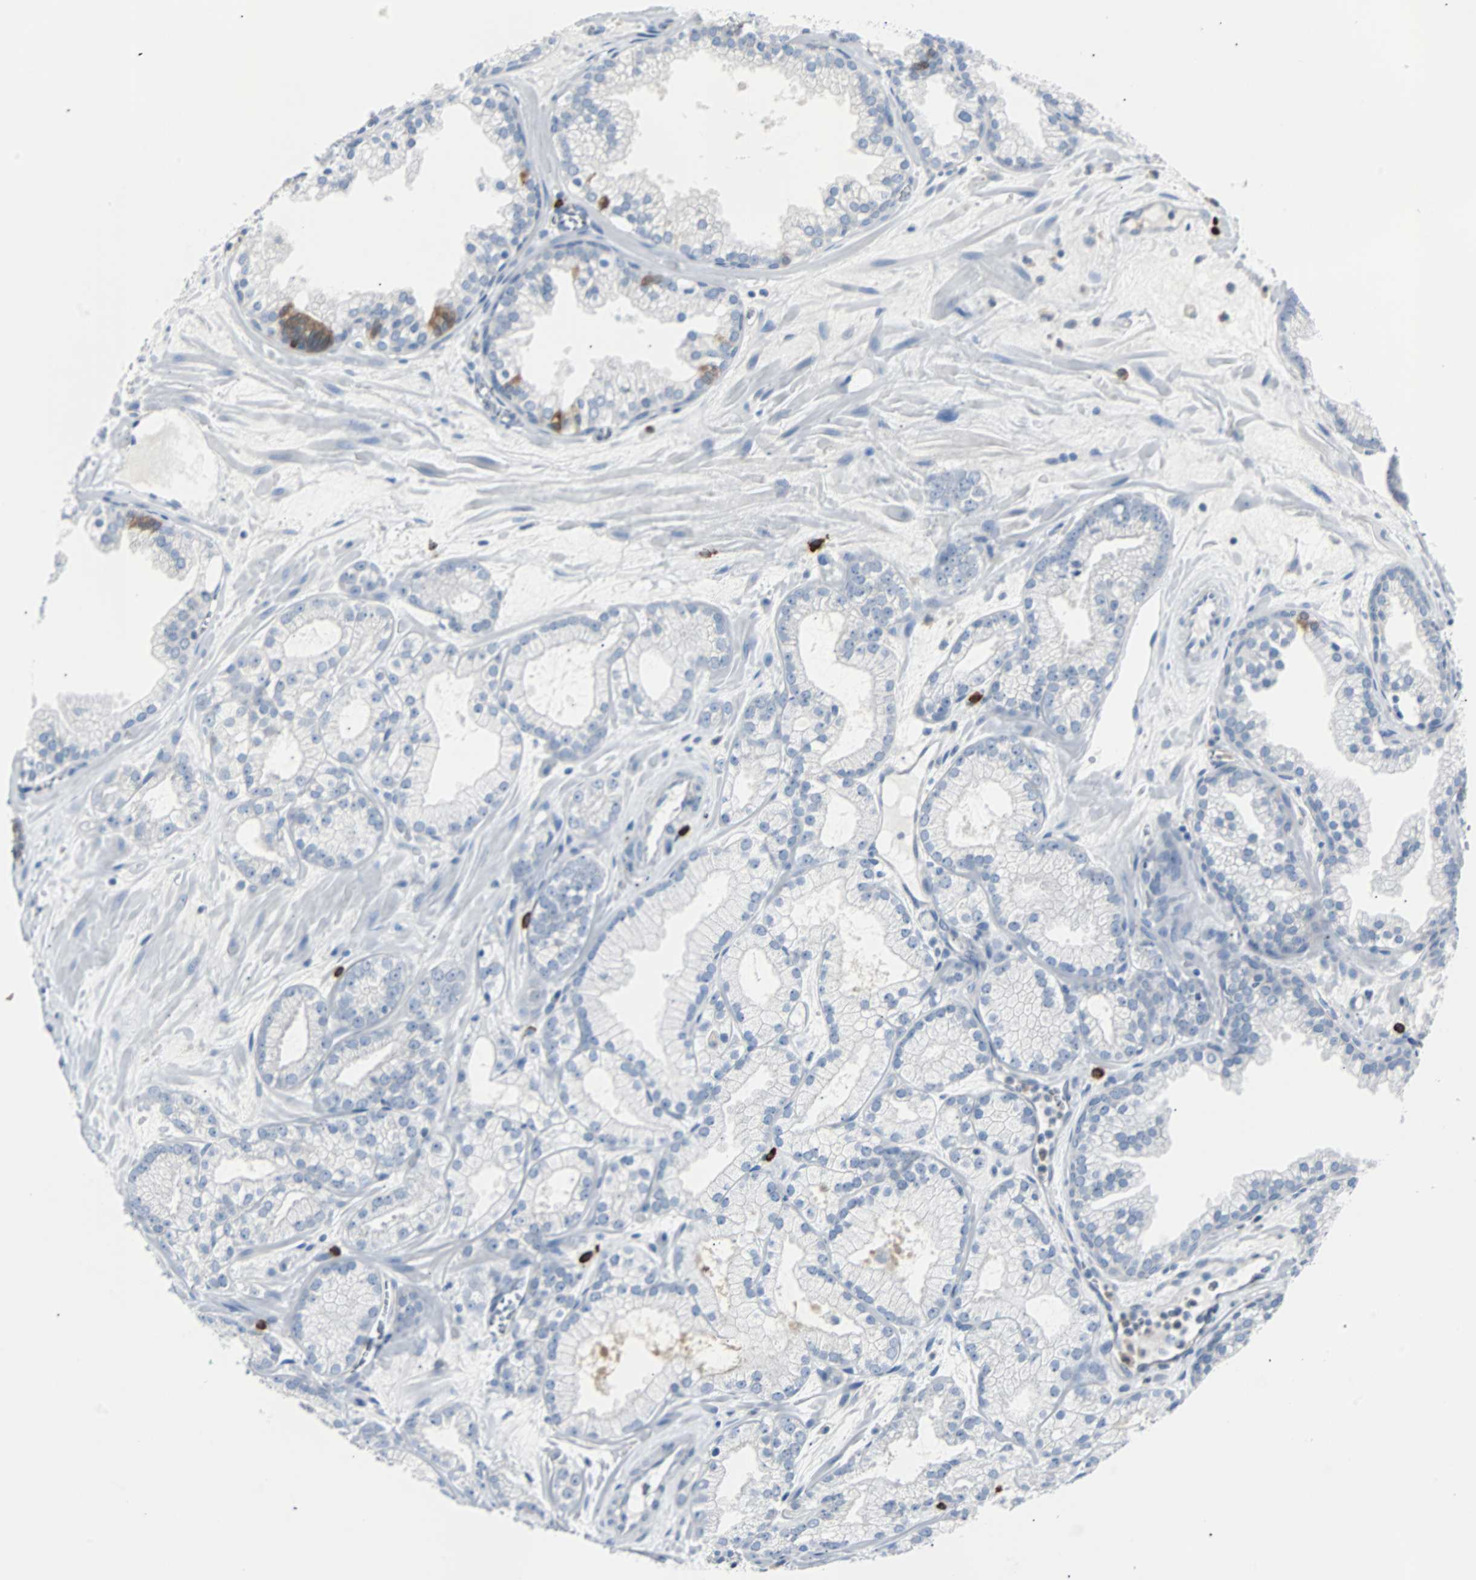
{"staining": {"intensity": "negative", "quantity": "none", "location": "none"}, "tissue": "prostate cancer", "cell_type": "Tumor cells", "image_type": "cancer", "snomed": [{"axis": "morphology", "description": "Adenocarcinoma, Low grade"}, {"axis": "topography", "description": "Prostate"}], "caption": "High power microscopy micrograph of an immunohistochemistry (IHC) image of low-grade adenocarcinoma (prostate), revealing no significant staining in tumor cells. (Brightfield microscopy of DAB (3,3'-diaminobenzidine) immunohistochemistry at high magnification).", "gene": "RASA1", "patient": {"sex": "male", "age": 57}}